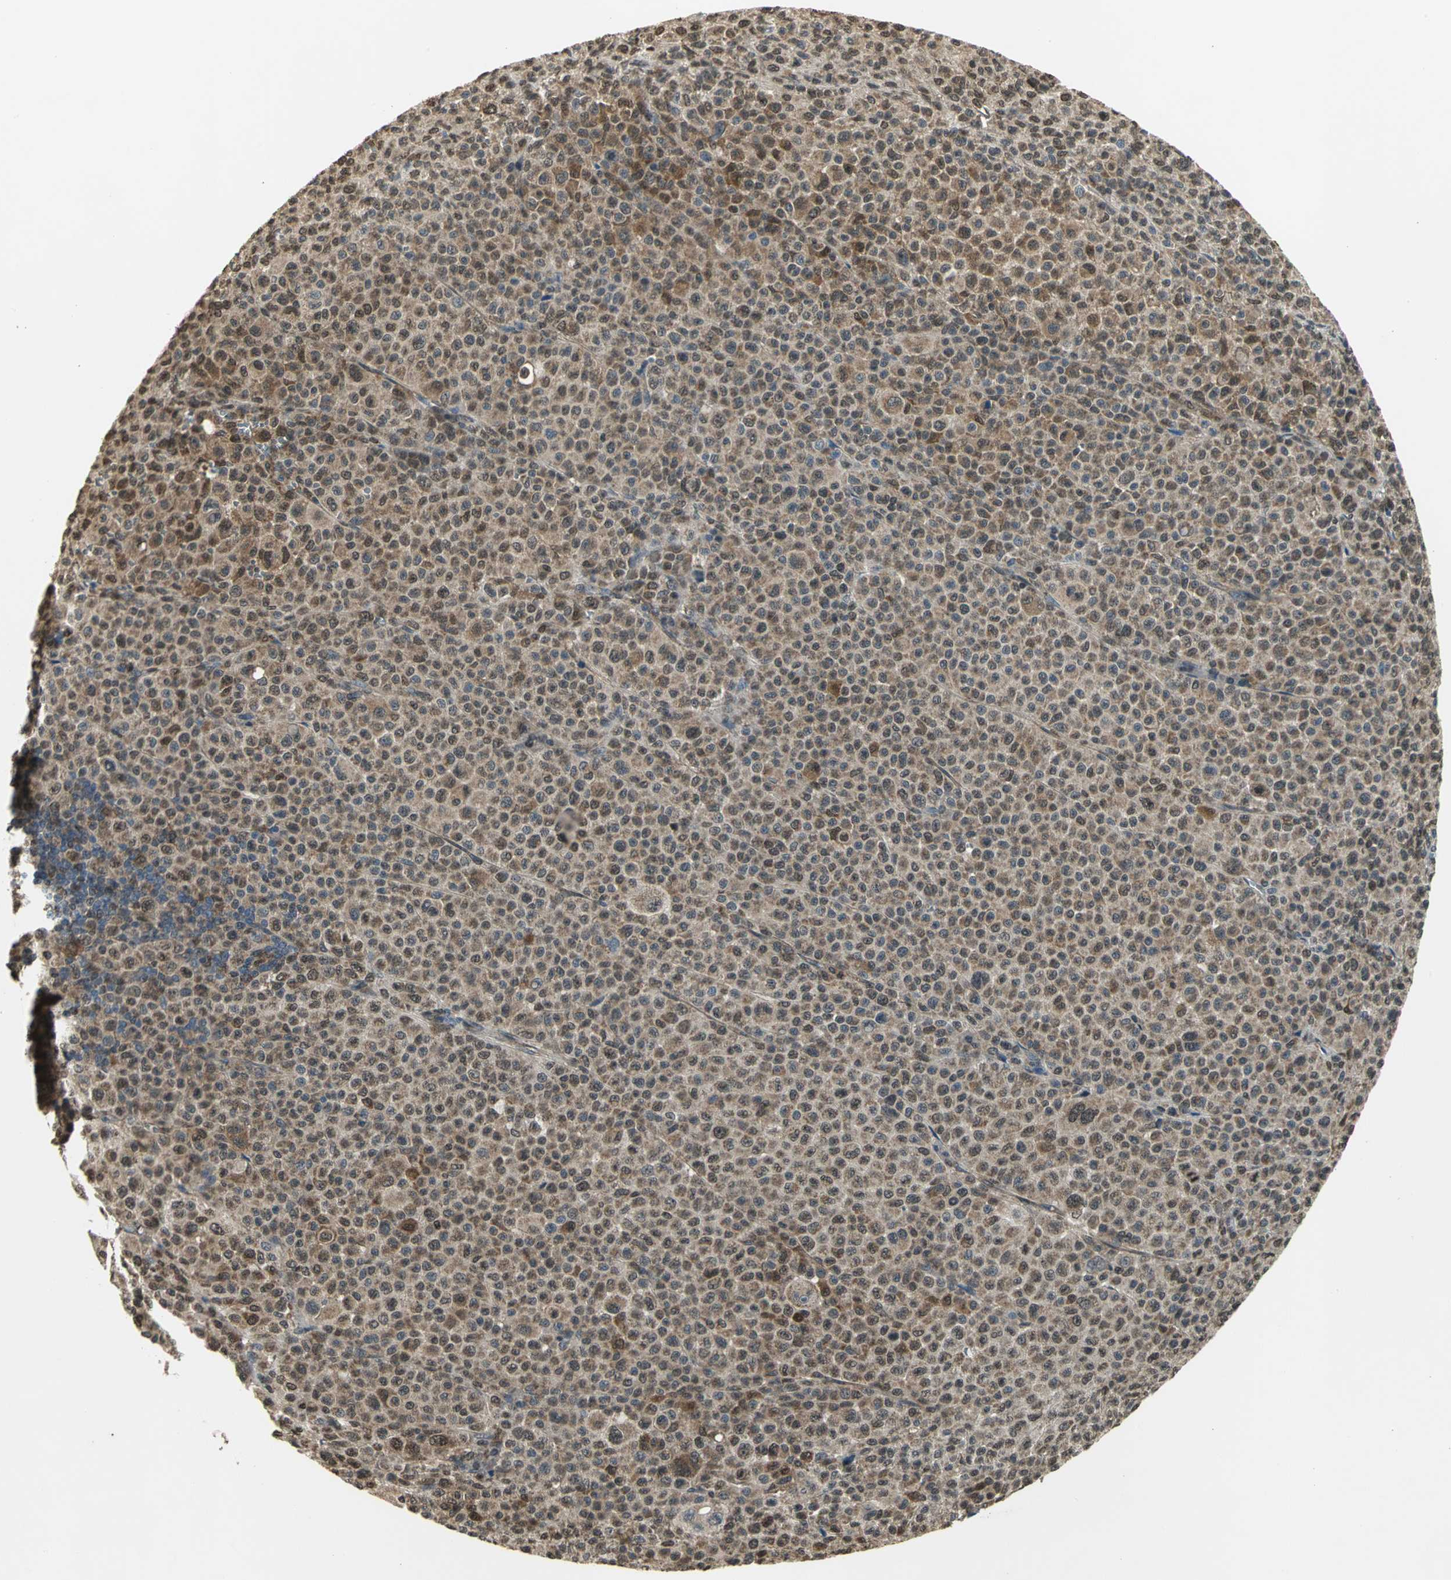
{"staining": {"intensity": "moderate", "quantity": ">75%", "location": "cytoplasmic/membranous,nuclear"}, "tissue": "melanoma", "cell_type": "Tumor cells", "image_type": "cancer", "snomed": [{"axis": "morphology", "description": "Malignant melanoma, Metastatic site"}, {"axis": "topography", "description": "Skin"}], "caption": "Human malignant melanoma (metastatic site) stained with a protein marker exhibits moderate staining in tumor cells.", "gene": "AHR", "patient": {"sex": "female", "age": 74}}